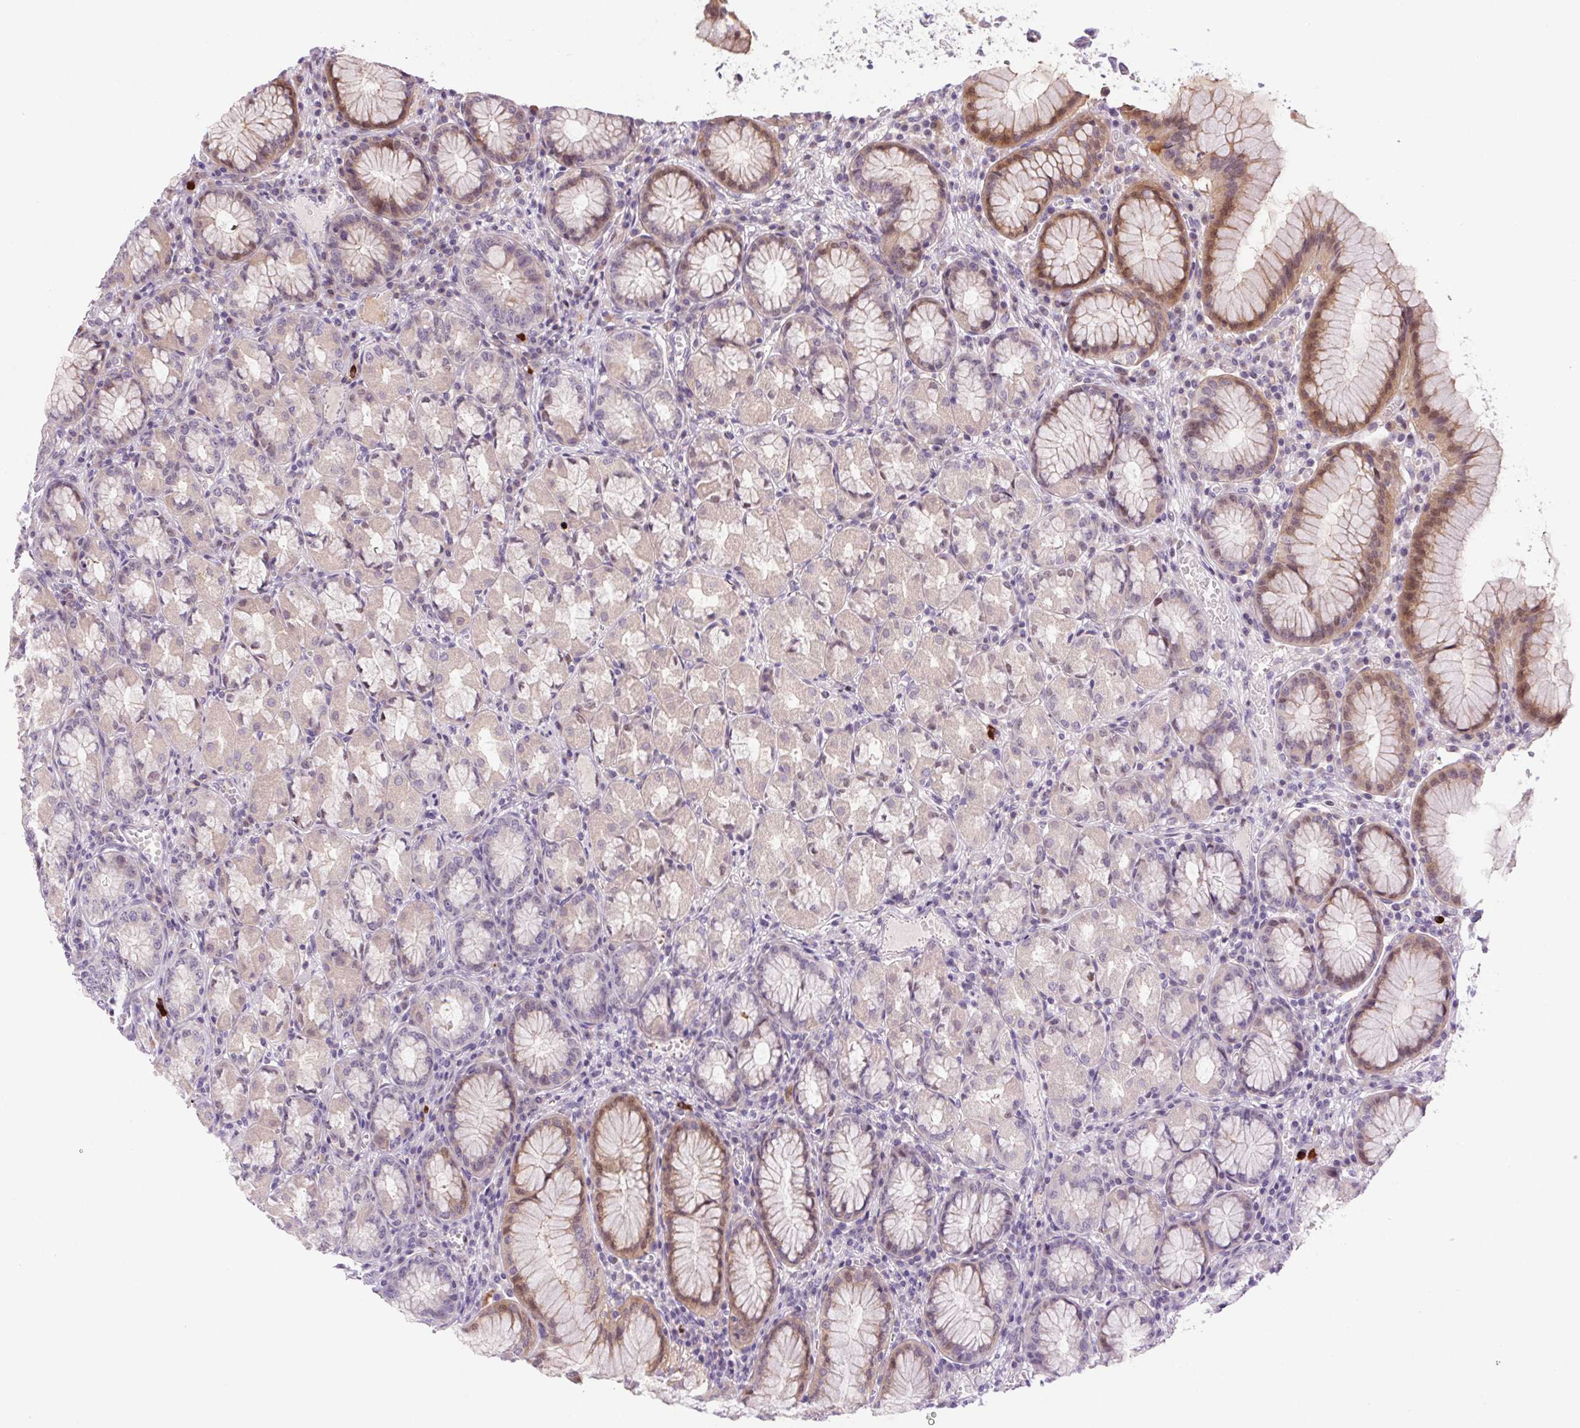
{"staining": {"intensity": "moderate", "quantity": "<25%", "location": "cytoplasmic/membranous,nuclear"}, "tissue": "stomach", "cell_type": "Glandular cells", "image_type": "normal", "snomed": [{"axis": "morphology", "description": "Normal tissue, NOS"}, {"axis": "topography", "description": "Stomach"}], "caption": "Human stomach stained for a protein (brown) exhibits moderate cytoplasmic/membranous,nuclear positive expression in about <25% of glandular cells.", "gene": "LRRTM1", "patient": {"sex": "male", "age": 55}}